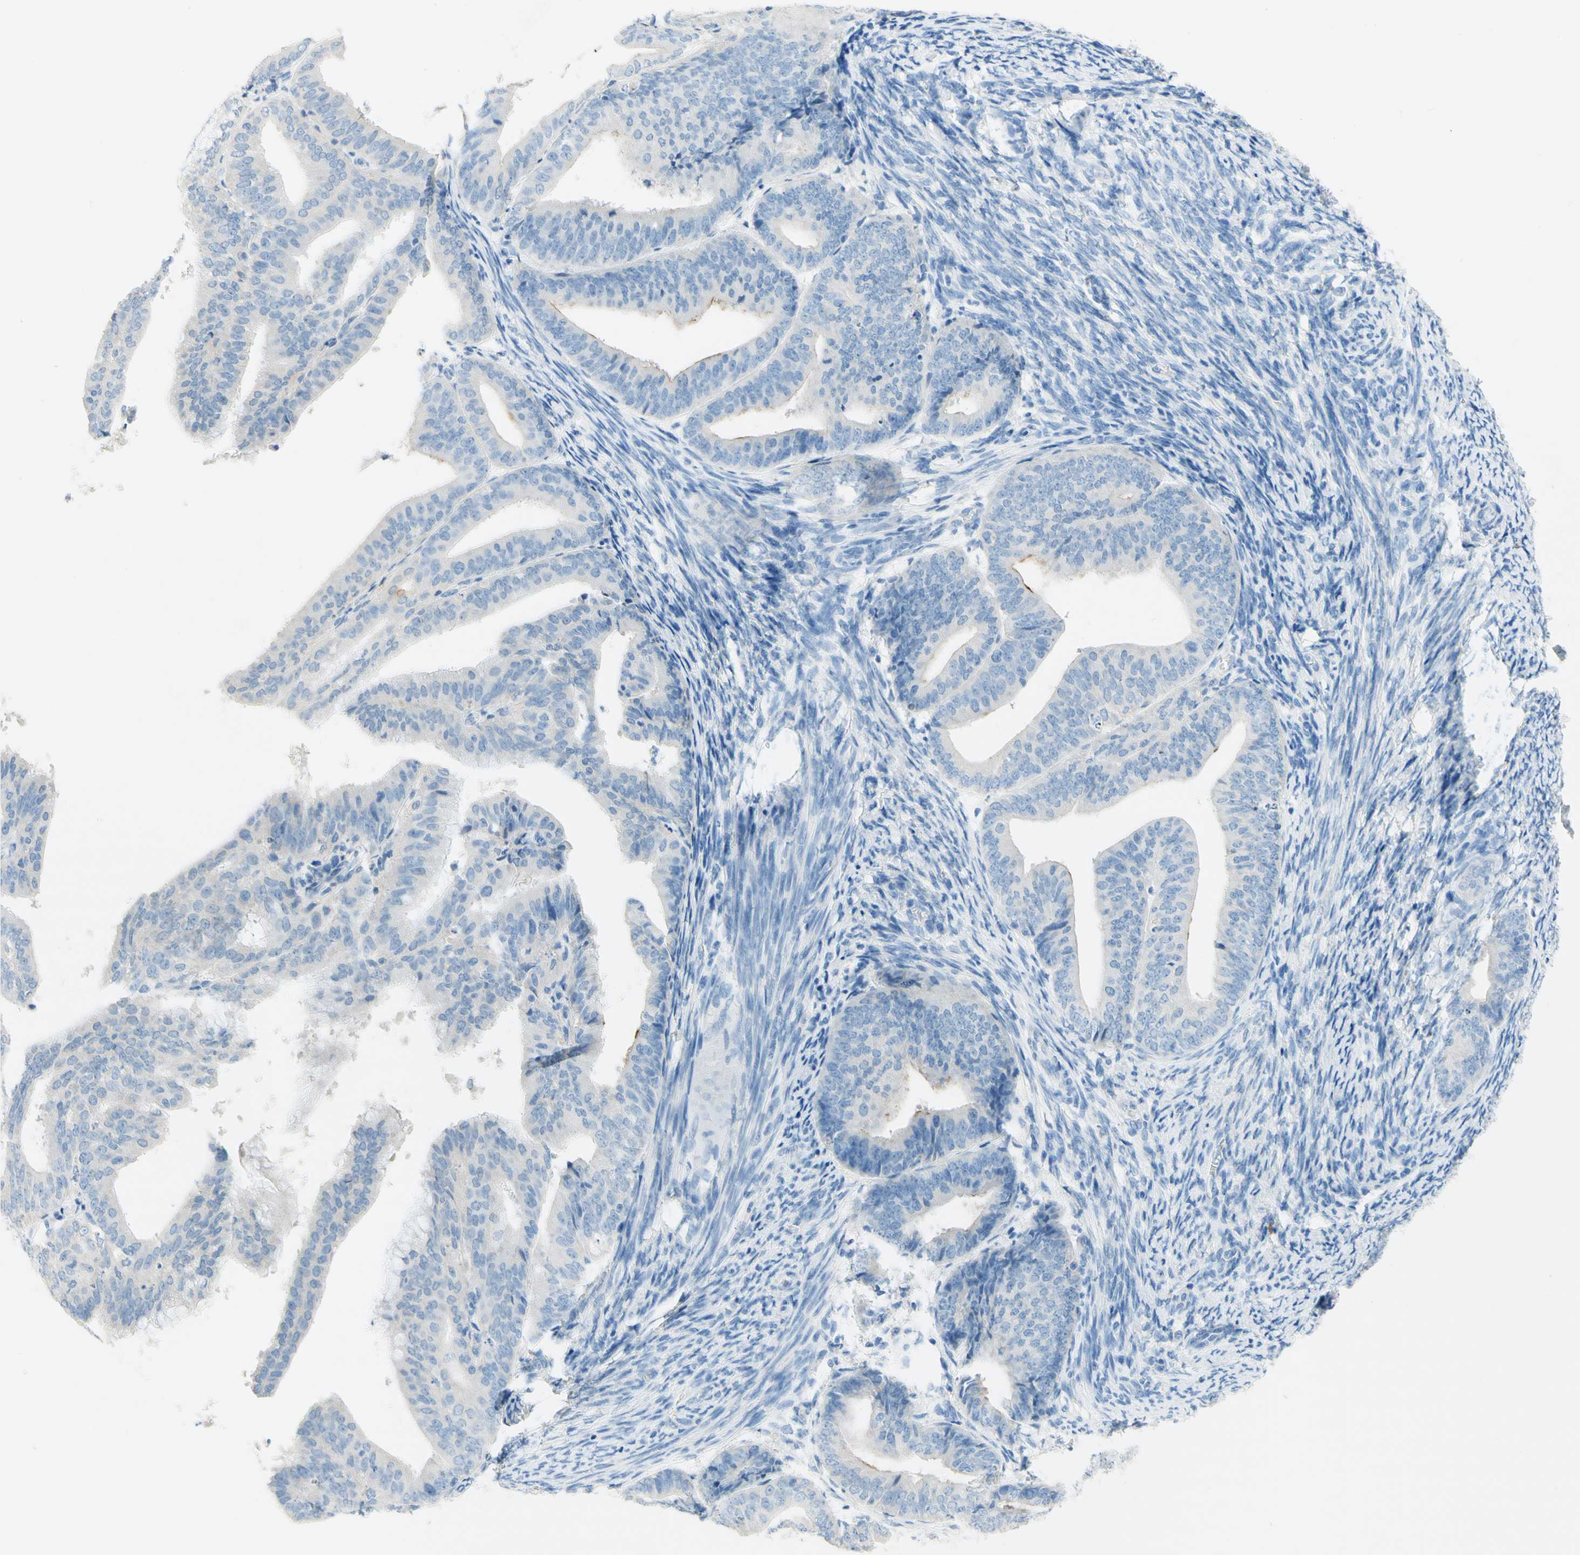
{"staining": {"intensity": "negative", "quantity": "none", "location": "none"}, "tissue": "endometrial cancer", "cell_type": "Tumor cells", "image_type": "cancer", "snomed": [{"axis": "morphology", "description": "Adenocarcinoma, NOS"}, {"axis": "topography", "description": "Endometrium"}], "caption": "Immunohistochemical staining of endometrial cancer (adenocarcinoma) displays no significant staining in tumor cells.", "gene": "POLR2J3", "patient": {"sex": "female", "age": 63}}